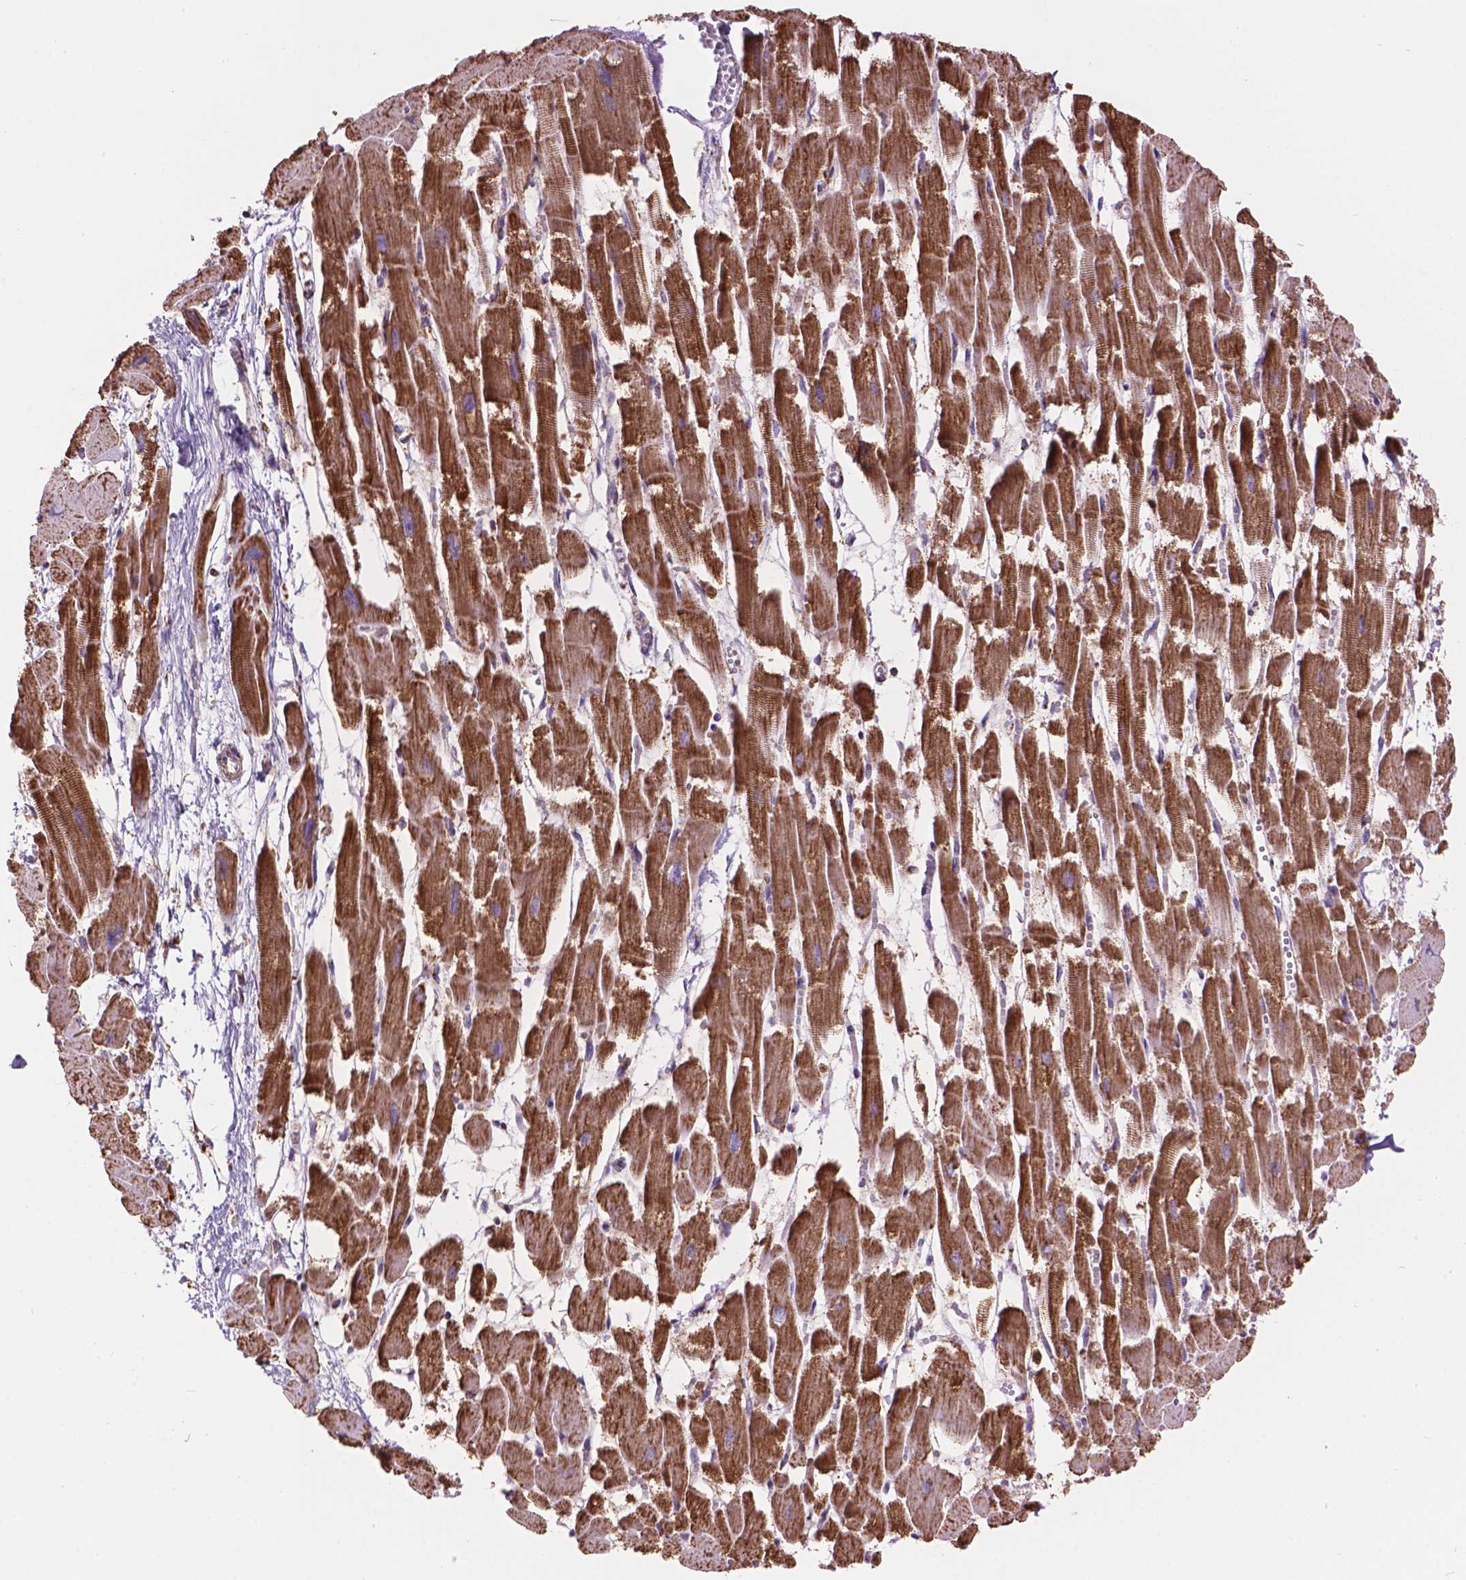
{"staining": {"intensity": "moderate", "quantity": ">75%", "location": "cytoplasmic/membranous"}, "tissue": "heart muscle", "cell_type": "Cardiomyocytes", "image_type": "normal", "snomed": [{"axis": "morphology", "description": "Normal tissue, NOS"}, {"axis": "topography", "description": "Heart"}], "caption": "This histopathology image shows unremarkable heart muscle stained with immunohistochemistry (IHC) to label a protein in brown. The cytoplasmic/membranous of cardiomyocytes show moderate positivity for the protein. Nuclei are counter-stained blue.", "gene": "PYCR3", "patient": {"sex": "female", "age": 52}}